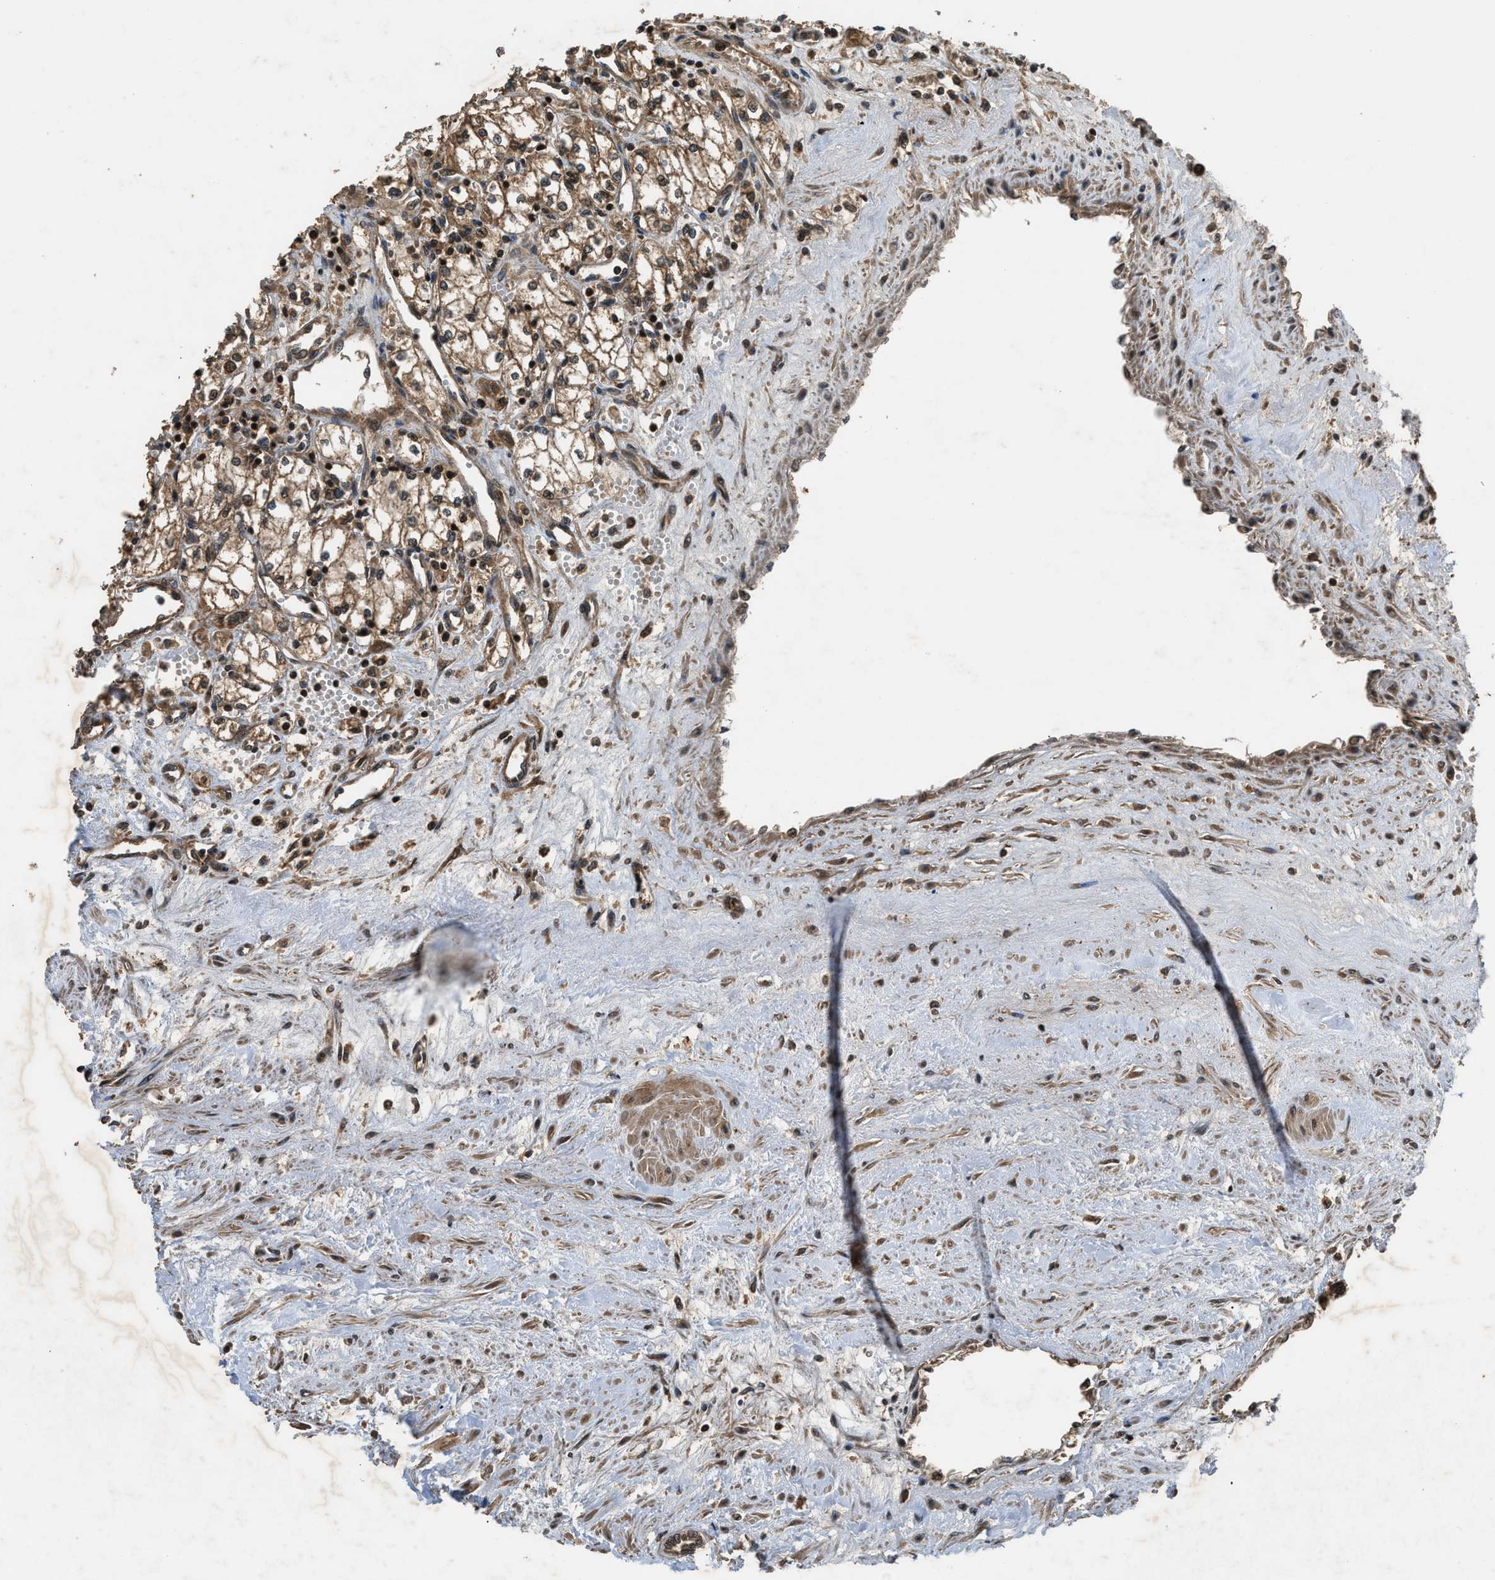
{"staining": {"intensity": "moderate", "quantity": ">75%", "location": "cytoplasmic/membranous,nuclear"}, "tissue": "renal cancer", "cell_type": "Tumor cells", "image_type": "cancer", "snomed": [{"axis": "morphology", "description": "Adenocarcinoma, NOS"}, {"axis": "topography", "description": "Kidney"}], "caption": "Tumor cells reveal medium levels of moderate cytoplasmic/membranous and nuclear expression in approximately >75% of cells in adenocarcinoma (renal). (DAB (3,3'-diaminobenzidine) IHC with brightfield microscopy, high magnification).", "gene": "RPS6KB1", "patient": {"sex": "male", "age": 59}}